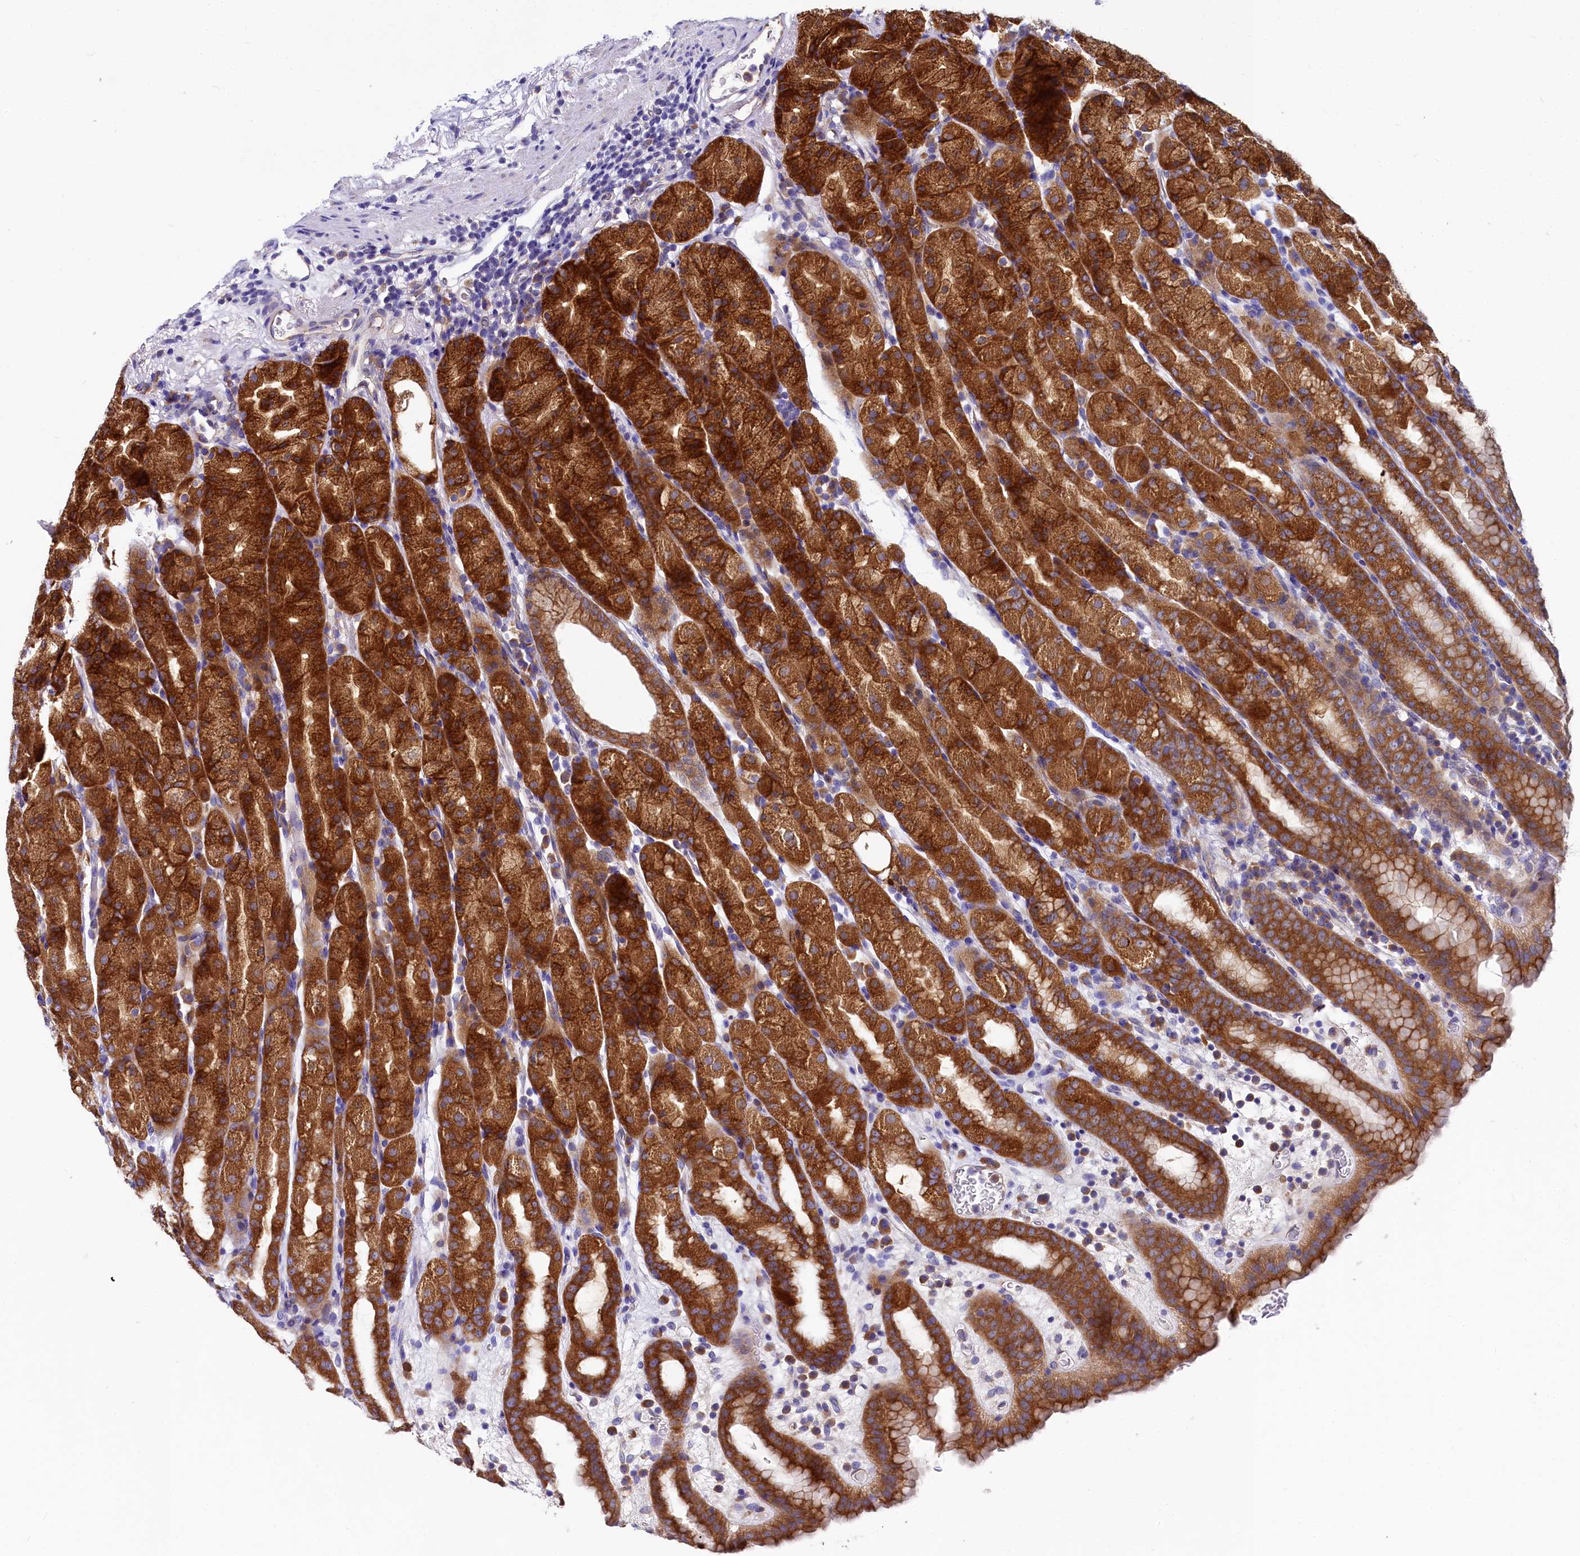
{"staining": {"intensity": "strong", "quantity": ">75%", "location": "cytoplasmic/membranous"}, "tissue": "stomach", "cell_type": "Glandular cells", "image_type": "normal", "snomed": [{"axis": "morphology", "description": "Normal tissue, NOS"}, {"axis": "topography", "description": "Stomach, upper"}], "caption": "Brown immunohistochemical staining in benign human stomach demonstrates strong cytoplasmic/membranous positivity in approximately >75% of glandular cells.", "gene": "QARS1", "patient": {"sex": "male", "age": 68}}